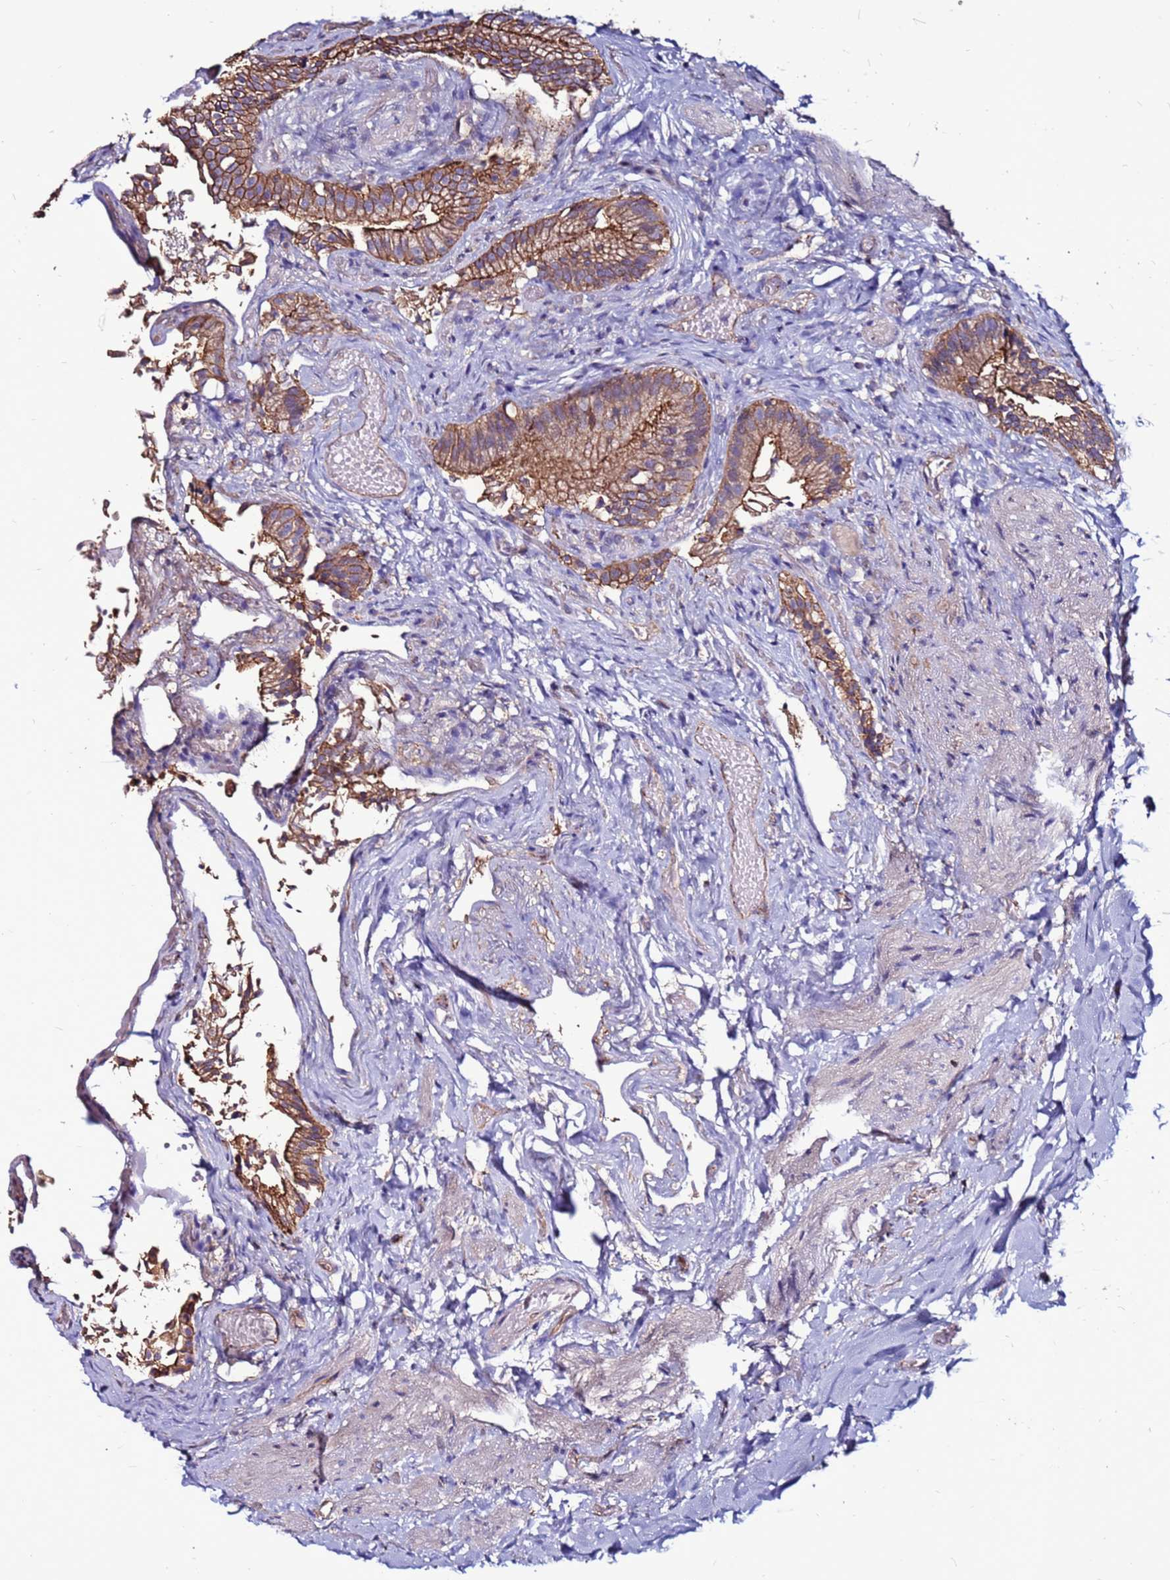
{"staining": {"intensity": "strong", "quantity": ">75%", "location": "cytoplasmic/membranous"}, "tissue": "gallbladder", "cell_type": "Glandular cells", "image_type": "normal", "snomed": [{"axis": "morphology", "description": "Normal tissue, NOS"}, {"axis": "topography", "description": "Gallbladder"}], "caption": "DAB immunohistochemical staining of benign human gallbladder displays strong cytoplasmic/membranous protein positivity in approximately >75% of glandular cells. The protein of interest is shown in brown color, while the nuclei are stained blue.", "gene": "NRN1L", "patient": {"sex": "female", "age": 47}}